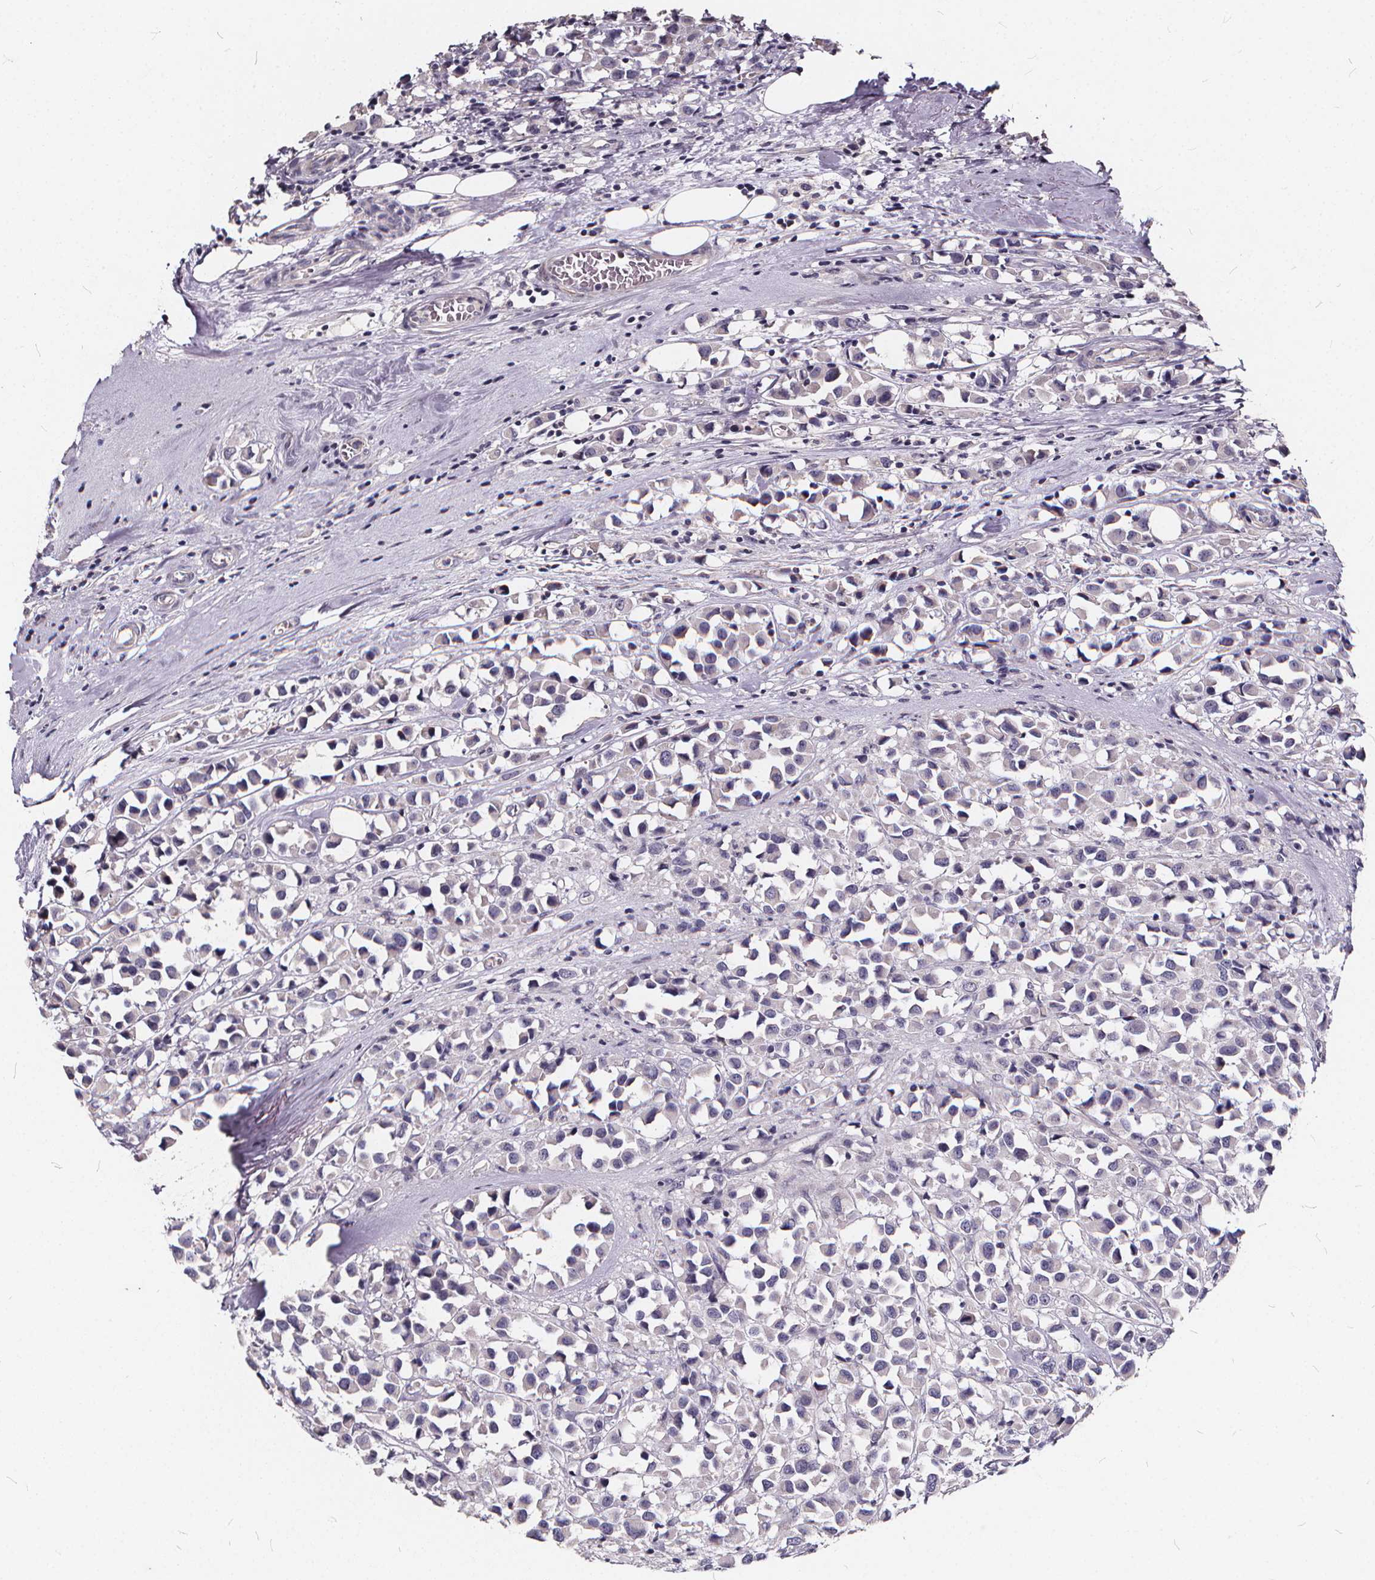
{"staining": {"intensity": "negative", "quantity": "none", "location": "none"}, "tissue": "breast cancer", "cell_type": "Tumor cells", "image_type": "cancer", "snomed": [{"axis": "morphology", "description": "Duct carcinoma"}, {"axis": "topography", "description": "Breast"}], "caption": "IHC of infiltrating ductal carcinoma (breast) reveals no positivity in tumor cells.", "gene": "TSPAN14", "patient": {"sex": "female", "age": 61}}